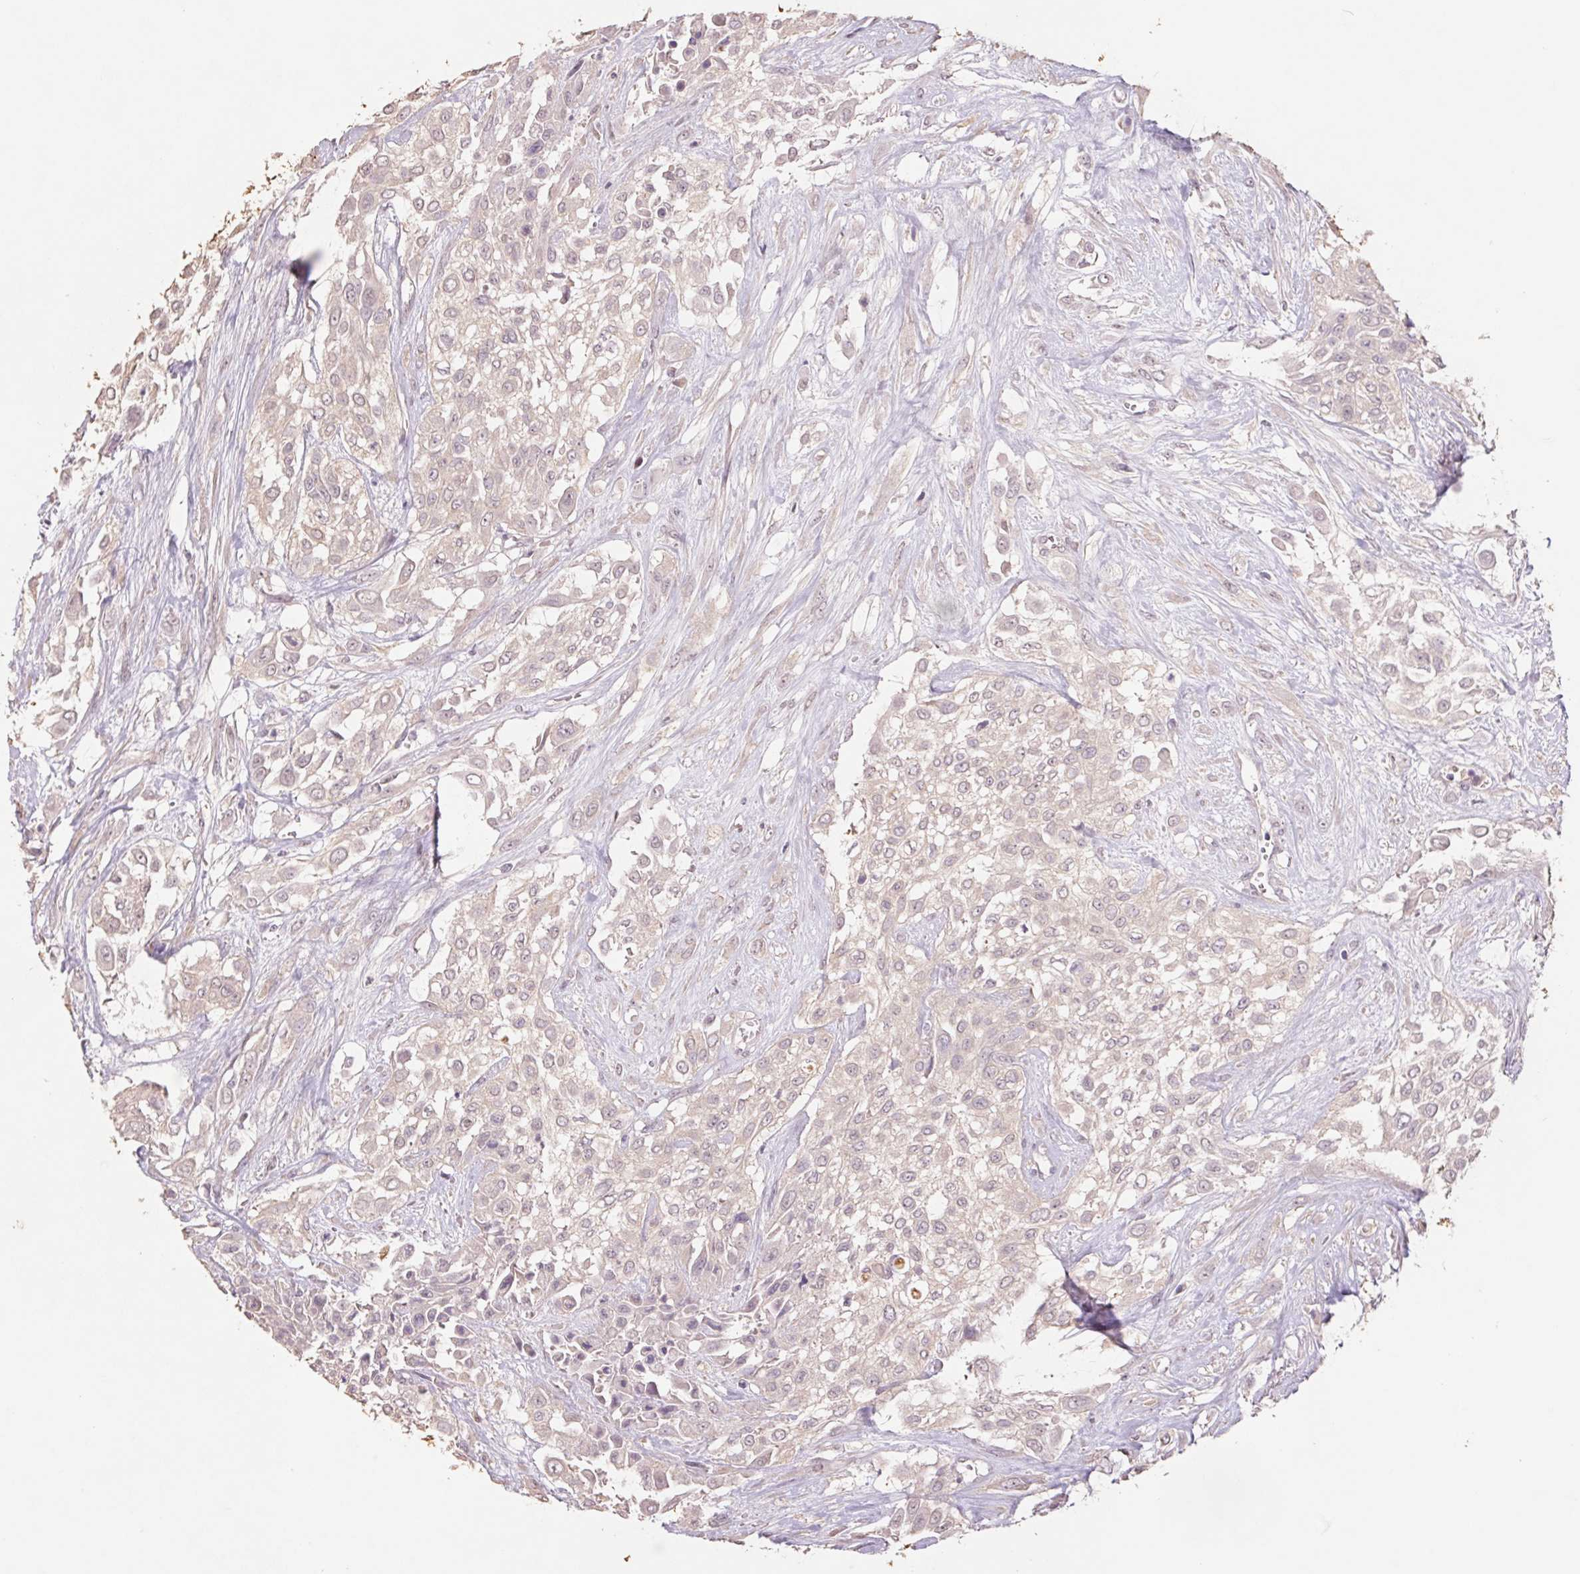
{"staining": {"intensity": "weak", "quantity": ">75%", "location": "cytoplasmic/membranous"}, "tissue": "urothelial cancer", "cell_type": "Tumor cells", "image_type": "cancer", "snomed": [{"axis": "morphology", "description": "Urothelial carcinoma, High grade"}, {"axis": "topography", "description": "Urinary bladder"}], "caption": "DAB immunohistochemical staining of urothelial carcinoma (high-grade) exhibits weak cytoplasmic/membranous protein positivity in about >75% of tumor cells.", "gene": "GRM2", "patient": {"sex": "male", "age": 57}}